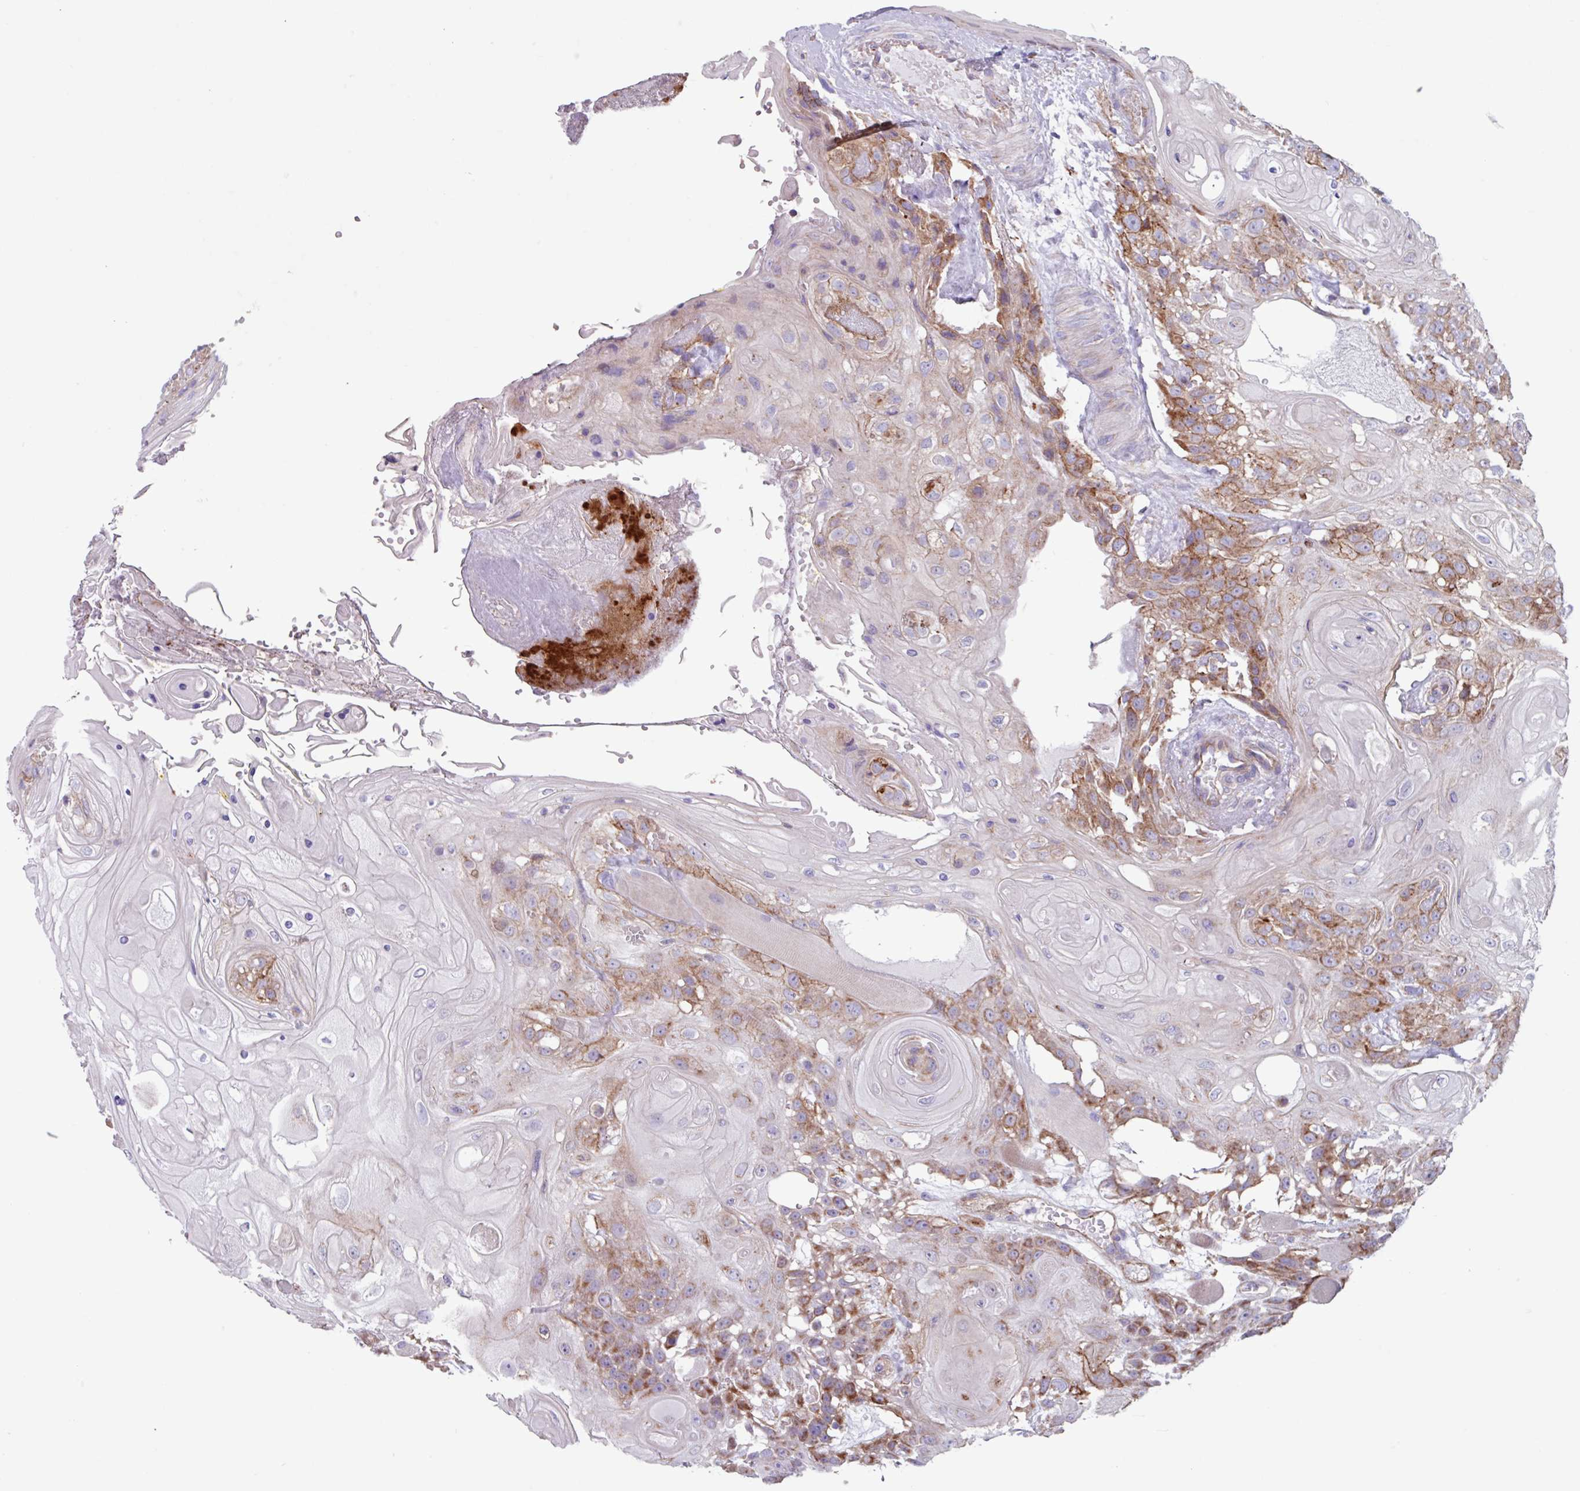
{"staining": {"intensity": "moderate", "quantity": "25%-75%", "location": "cytoplasmic/membranous"}, "tissue": "head and neck cancer", "cell_type": "Tumor cells", "image_type": "cancer", "snomed": [{"axis": "morphology", "description": "Squamous cell carcinoma, NOS"}, {"axis": "topography", "description": "Head-Neck"}], "caption": "Tumor cells demonstrate moderate cytoplasmic/membranous positivity in approximately 25%-75% of cells in squamous cell carcinoma (head and neck).", "gene": "OTULIN", "patient": {"sex": "female", "age": 43}}